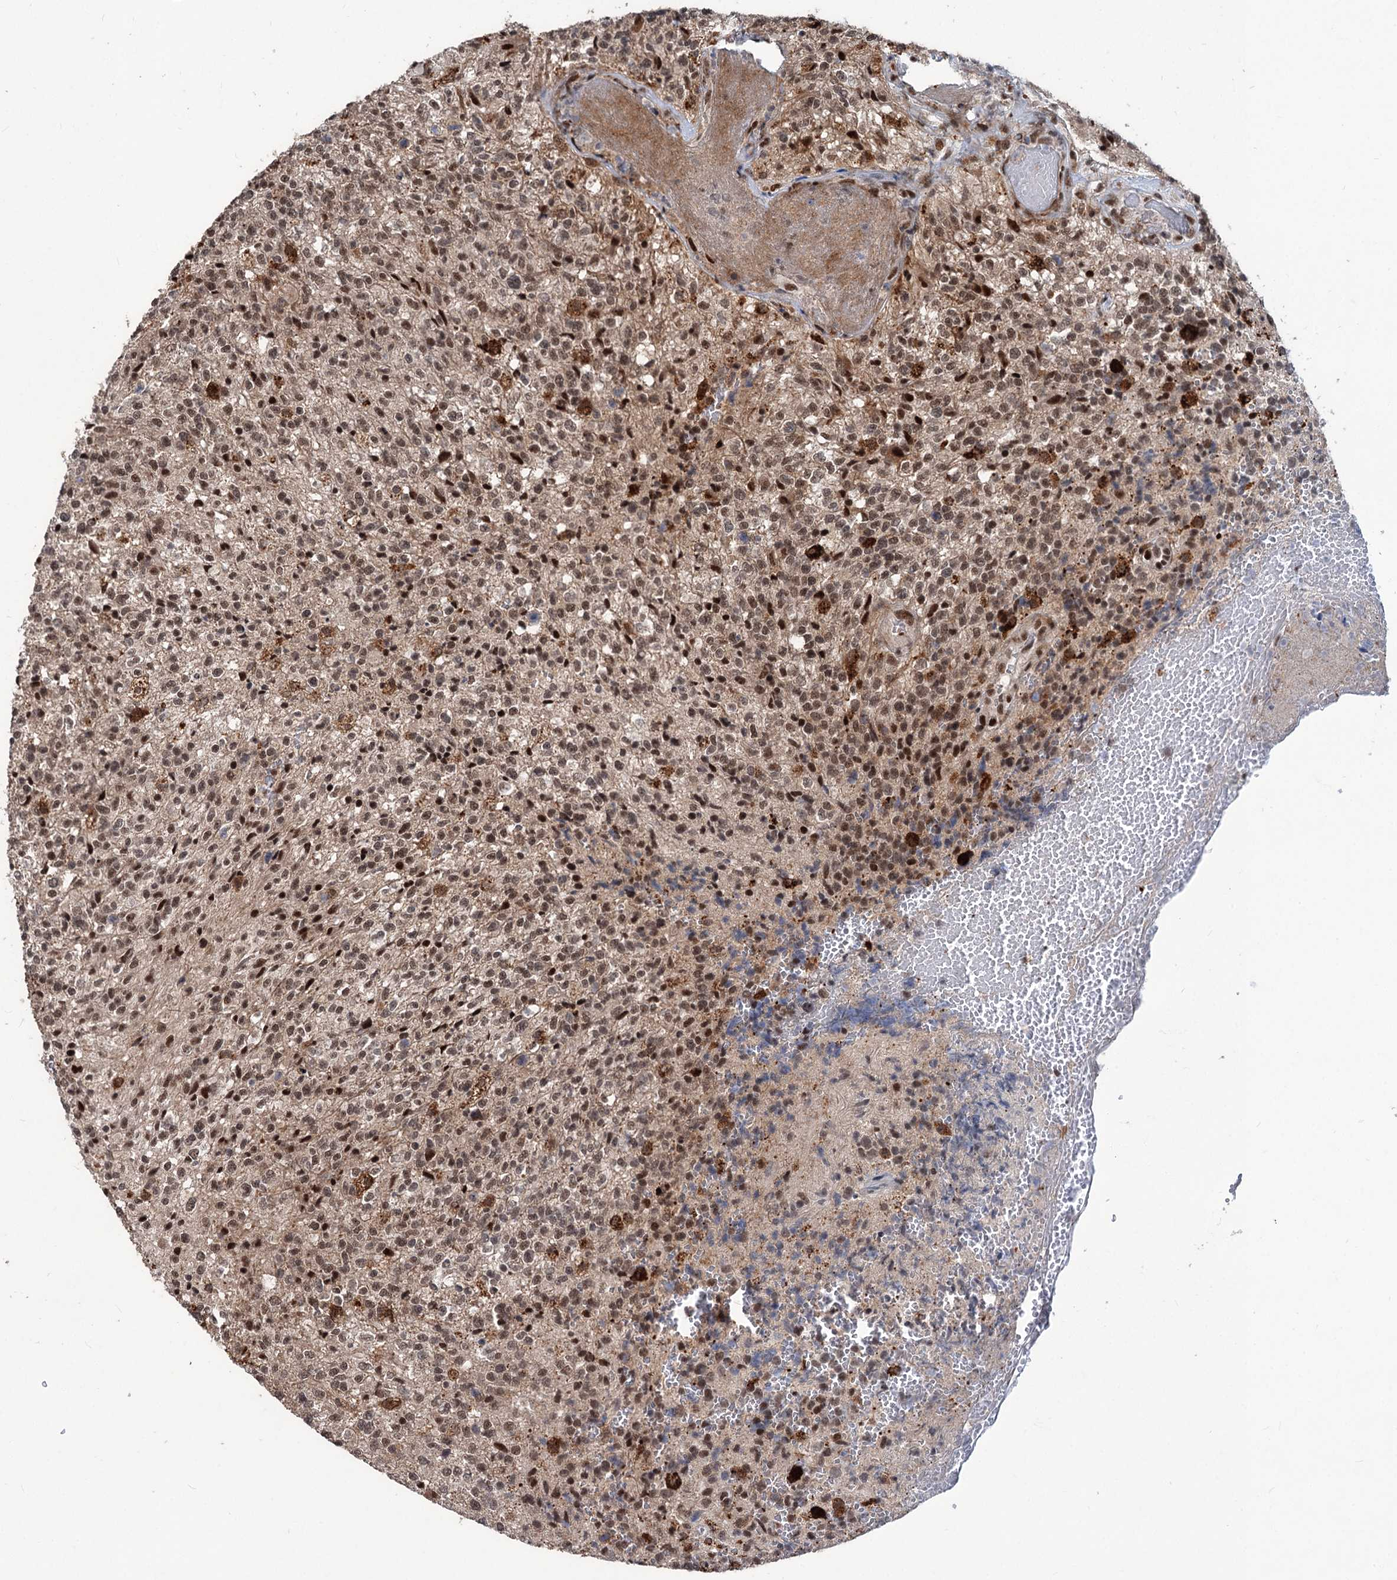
{"staining": {"intensity": "moderate", "quantity": ">75%", "location": "nuclear"}, "tissue": "glioma", "cell_type": "Tumor cells", "image_type": "cancer", "snomed": [{"axis": "morphology", "description": "Glioma, malignant, High grade"}, {"axis": "topography", "description": "Brain"}], "caption": "Protein analysis of glioma tissue demonstrates moderate nuclear positivity in about >75% of tumor cells.", "gene": "PHF8", "patient": {"sex": "male", "age": 56}}